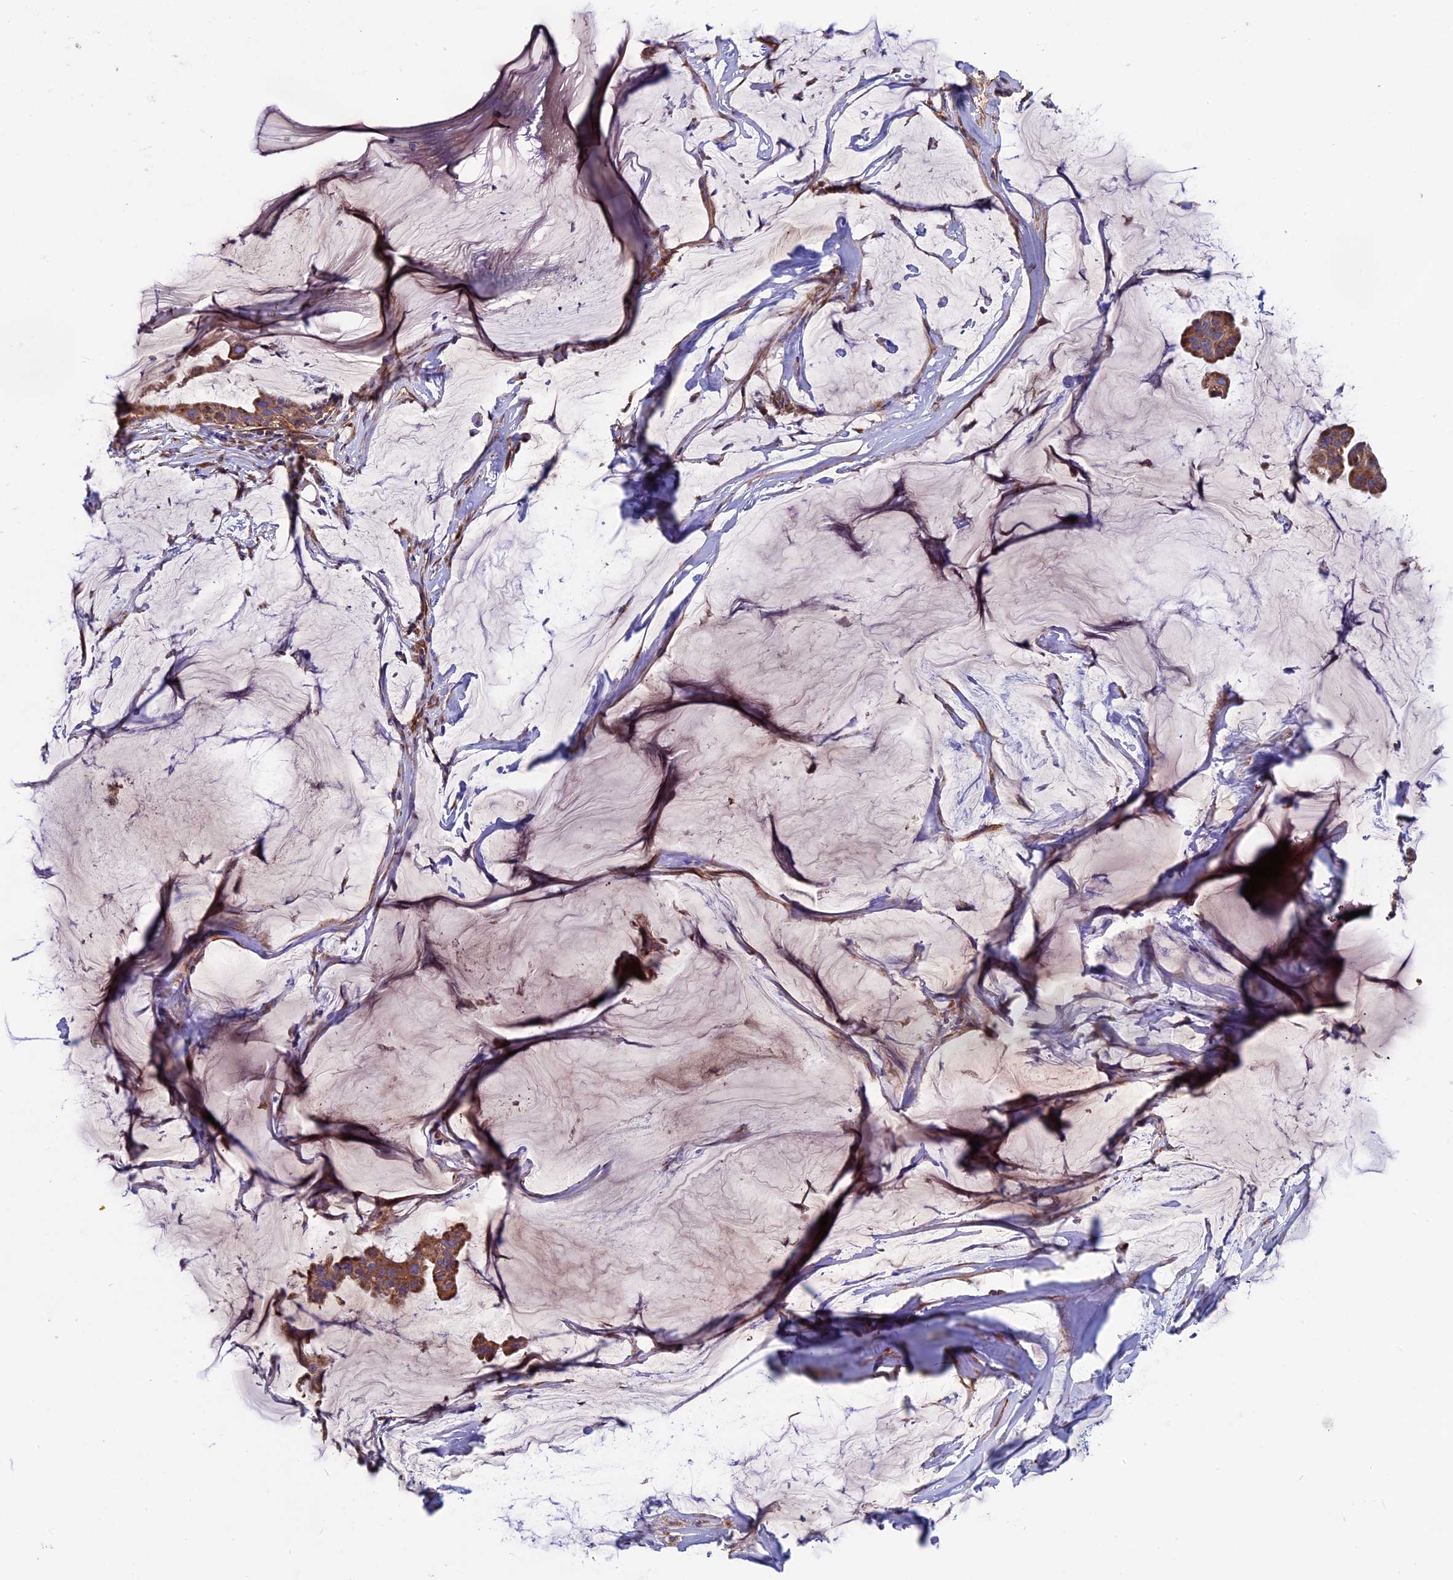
{"staining": {"intensity": "moderate", "quantity": ">75%", "location": "cytoplasmic/membranous"}, "tissue": "ovarian cancer", "cell_type": "Tumor cells", "image_type": "cancer", "snomed": [{"axis": "morphology", "description": "Cystadenocarcinoma, mucinous, NOS"}, {"axis": "topography", "description": "Ovary"}], "caption": "Moderate cytoplasmic/membranous protein expression is seen in approximately >75% of tumor cells in ovarian mucinous cystadenocarcinoma.", "gene": "SLC15A5", "patient": {"sex": "female", "age": 73}}